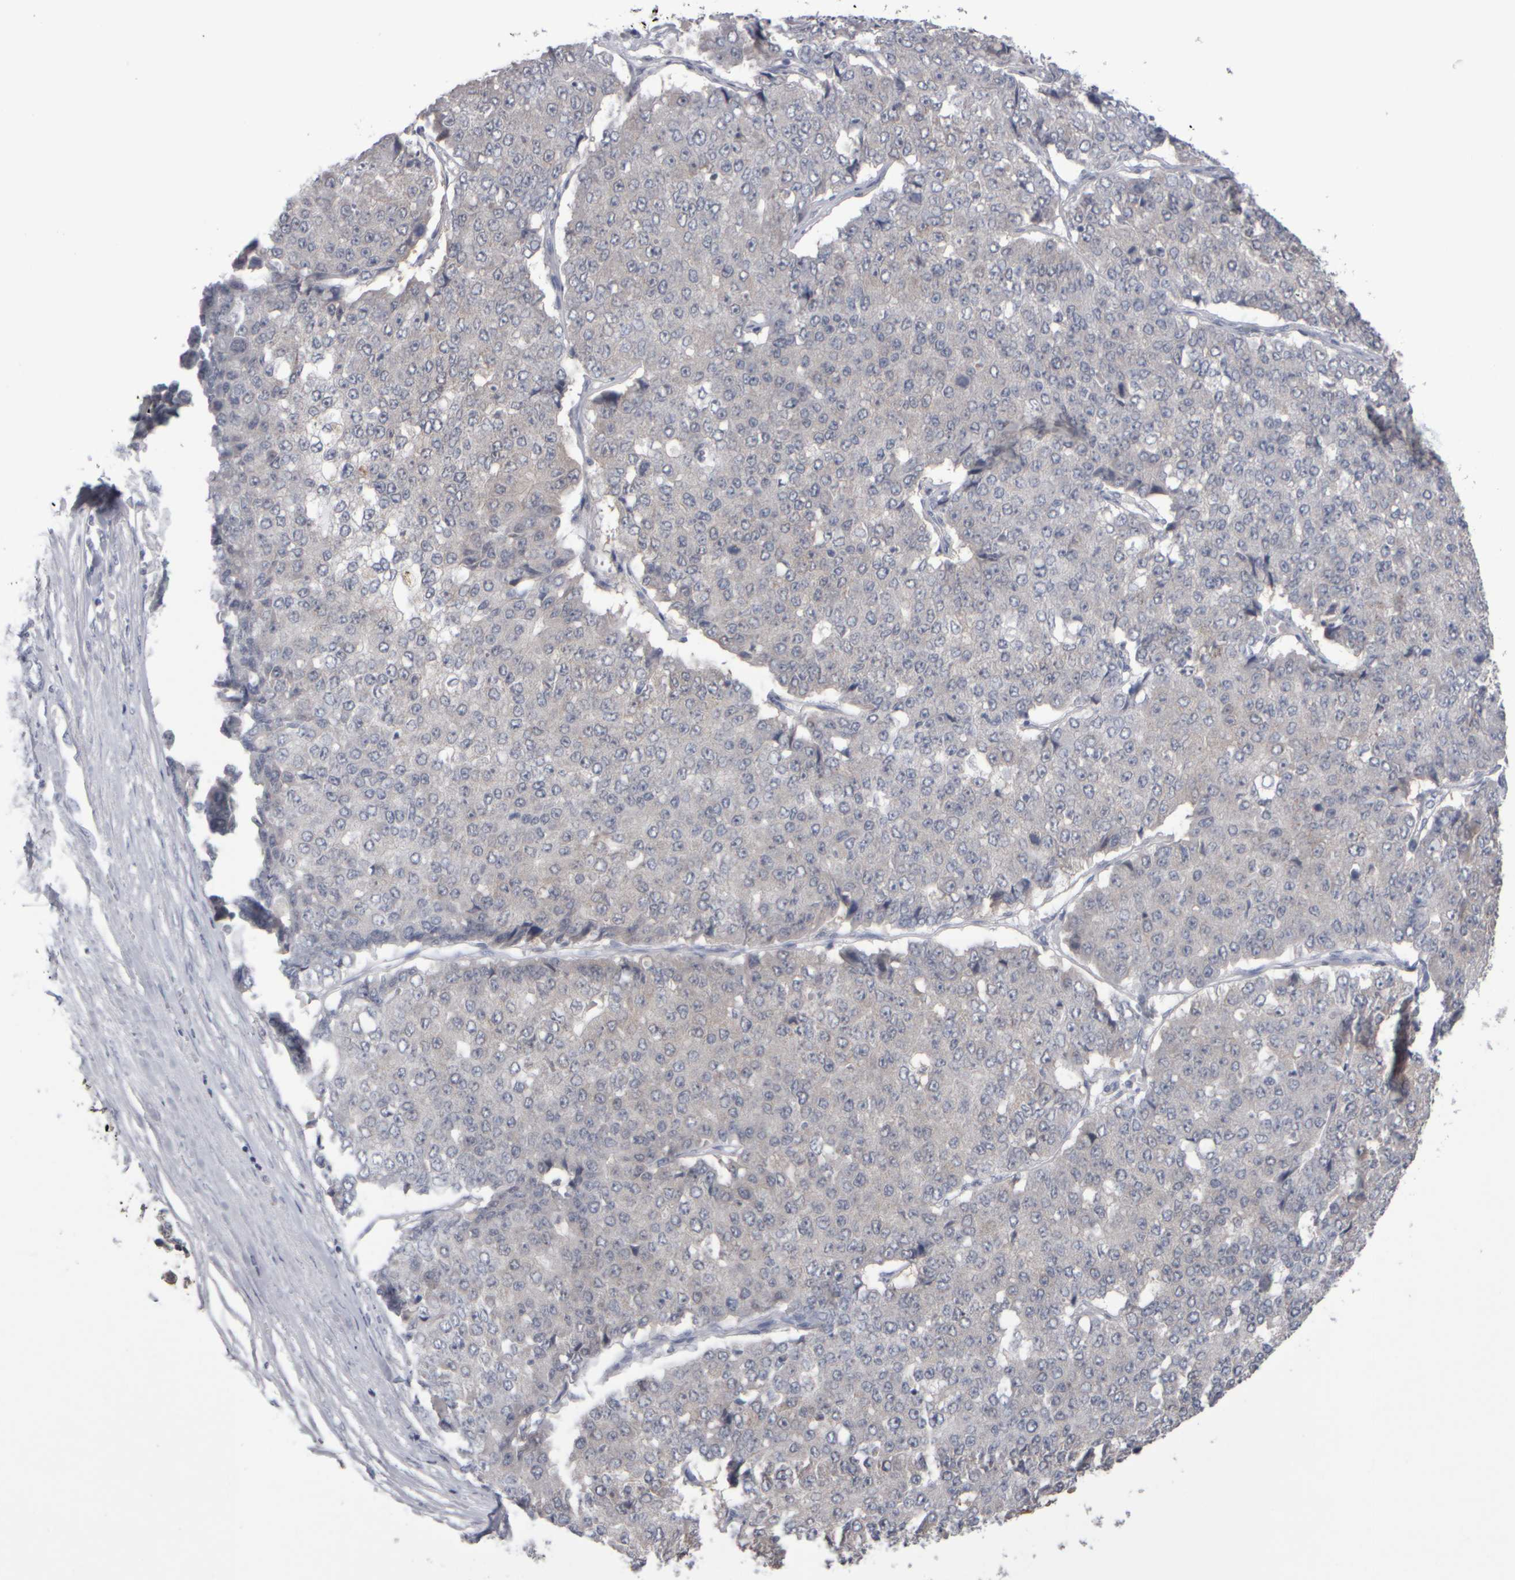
{"staining": {"intensity": "negative", "quantity": "none", "location": "none"}, "tissue": "pancreatic cancer", "cell_type": "Tumor cells", "image_type": "cancer", "snomed": [{"axis": "morphology", "description": "Adenocarcinoma, NOS"}, {"axis": "topography", "description": "Pancreas"}], "caption": "IHC of human pancreatic cancer shows no positivity in tumor cells. The staining is performed using DAB brown chromogen with nuclei counter-stained in using hematoxylin.", "gene": "EPHX2", "patient": {"sex": "male", "age": 50}}